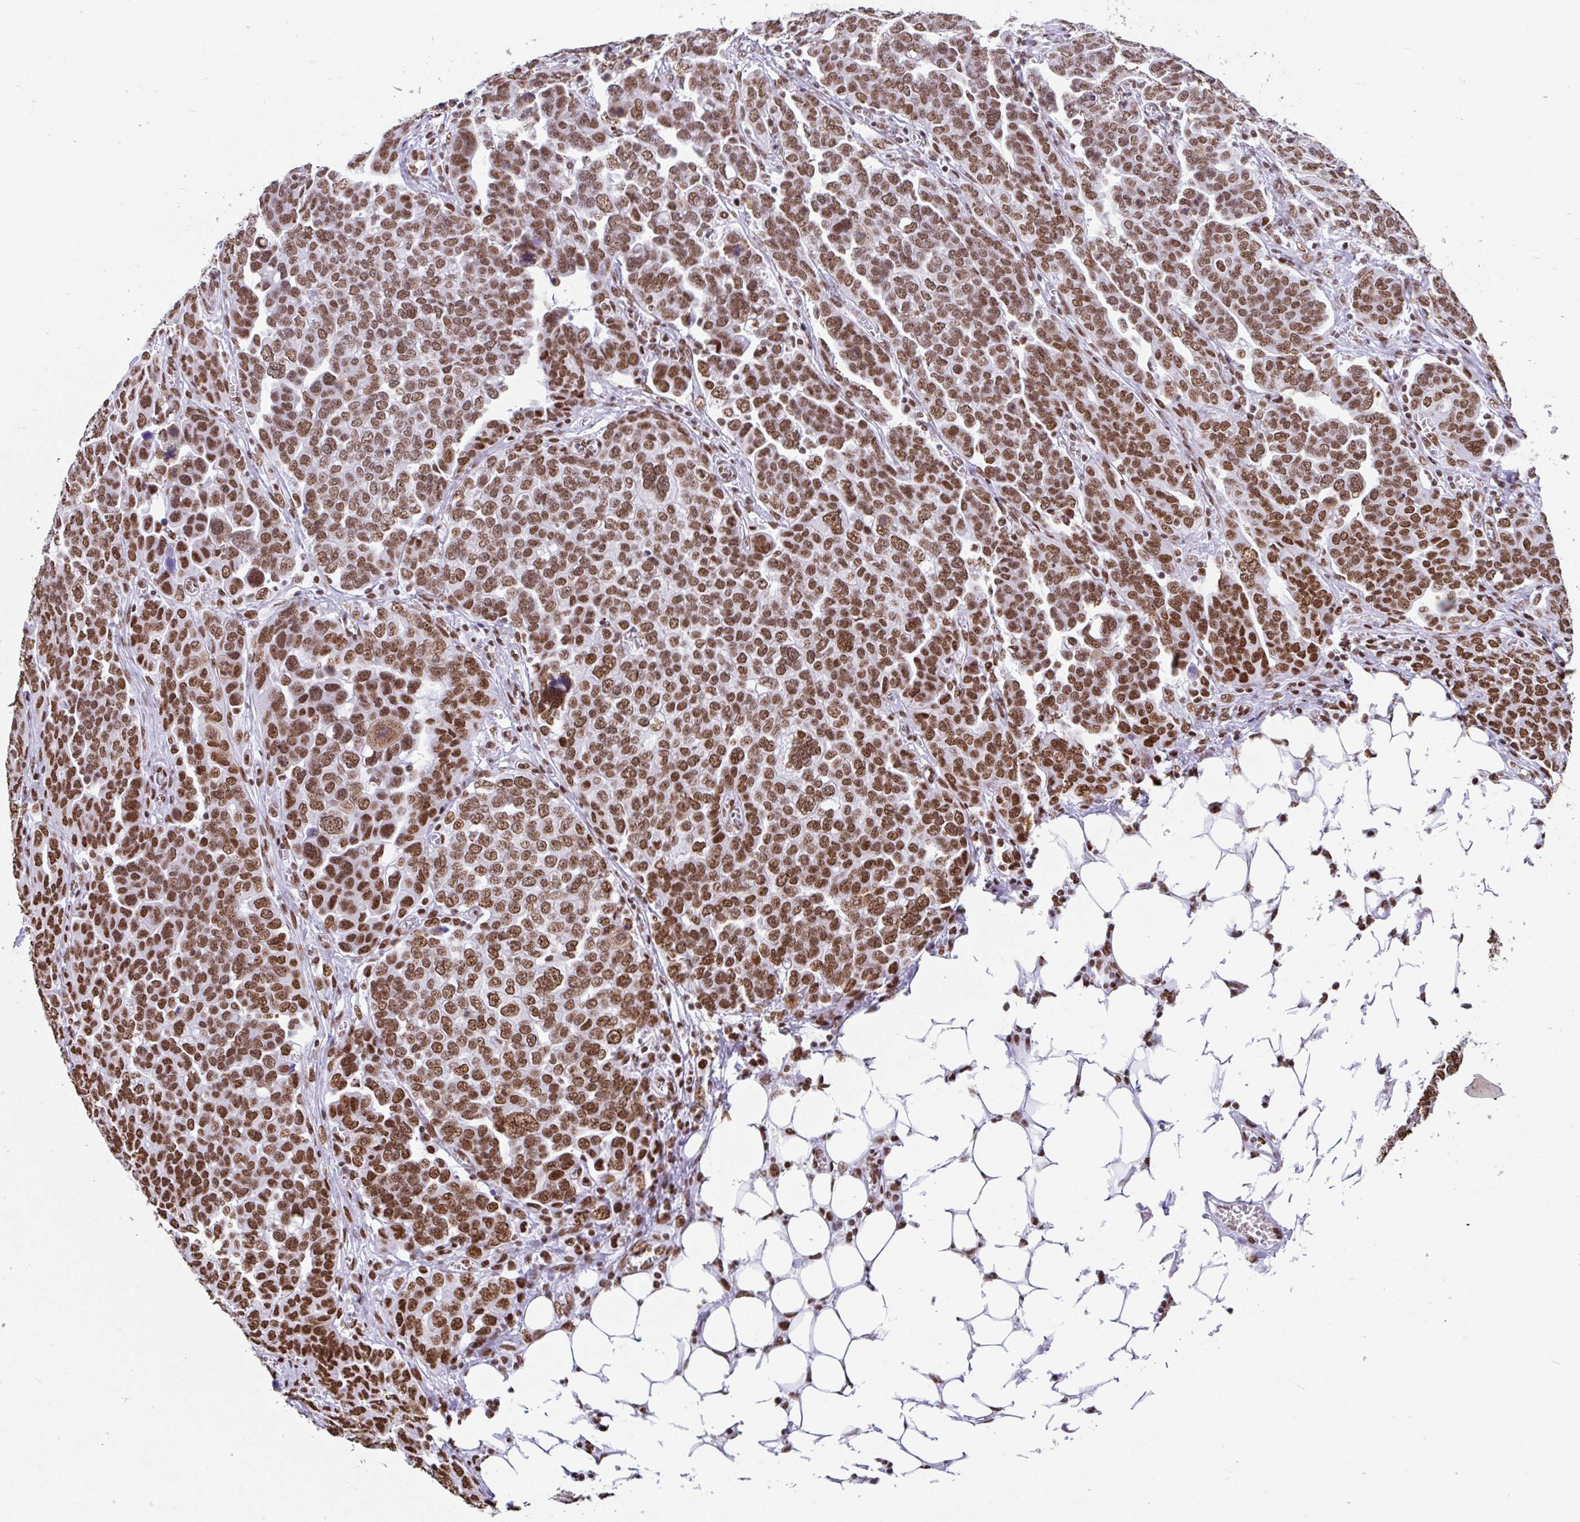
{"staining": {"intensity": "moderate", "quantity": ">75%", "location": "nuclear"}, "tissue": "ovarian cancer", "cell_type": "Tumor cells", "image_type": "cancer", "snomed": [{"axis": "morphology", "description": "Cystadenocarcinoma, serous, NOS"}, {"axis": "topography", "description": "Ovary"}], "caption": "This is a histology image of immunohistochemistry (IHC) staining of ovarian cancer, which shows moderate expression in the nuclear of tumor cells.", "gene": "KHDRBS1", "patient": {"sex": "female", "age": 59}}